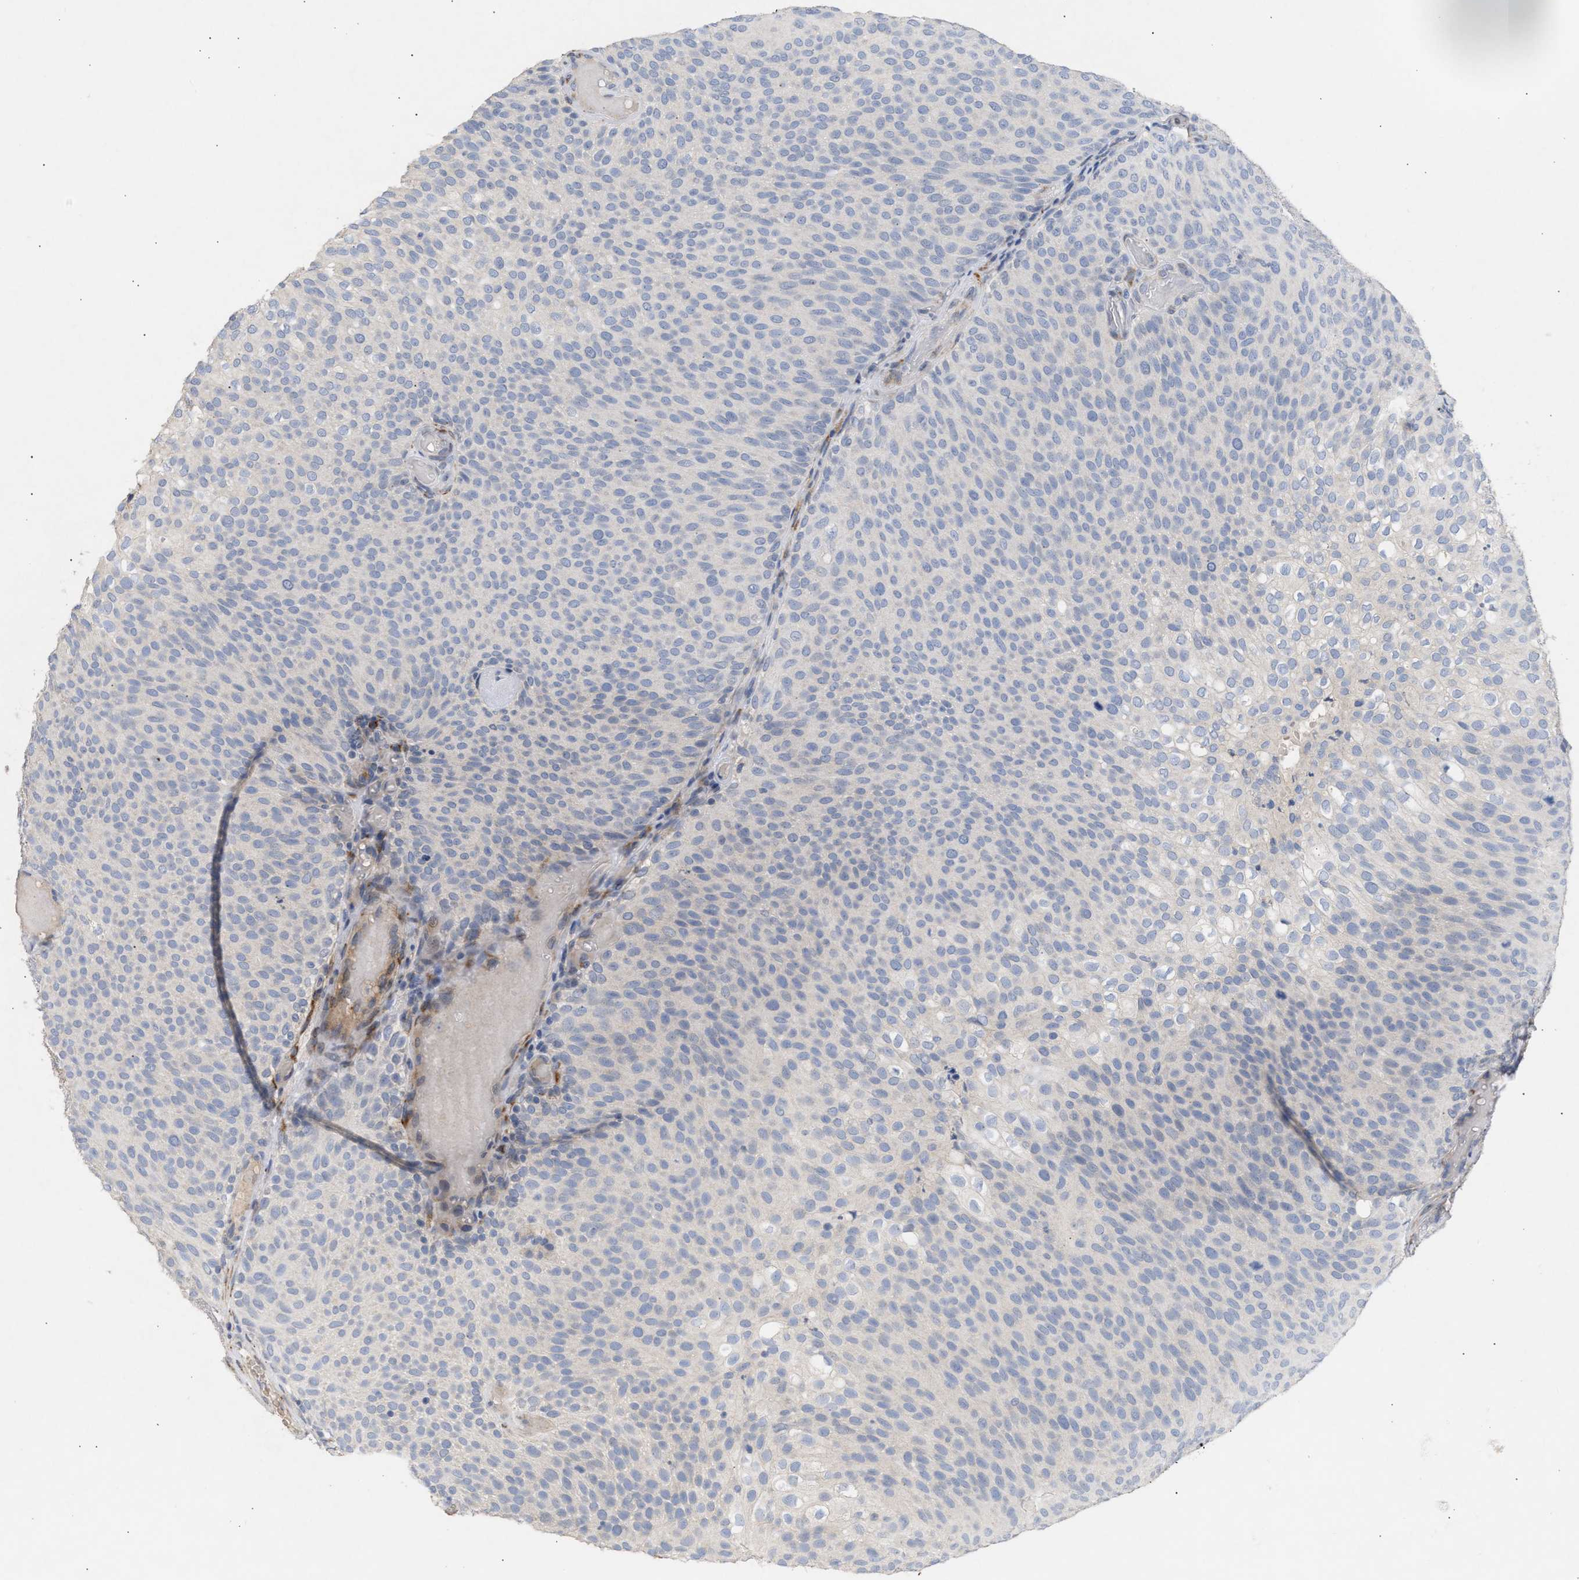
{"staining": {"intensity": "negative", "quantity": "none", "location": "none"}, "tissue": "urothelial cancer", "cell_type": "Tumor cells", "image_type": "cancer", "snomed": [{"axis": "morphology", "description": "Urothelial carcinoma, Low grade"}, {"axis": "topography", "description": "Urinary bladder"}], "caption": "This is an immunohistochemistry photomicrograph of human low-grade urothelial carcinoma. There is no expression in tumor cells.", "gene": "SELENOM", "patient": {"sex": "male", "age": 78}}